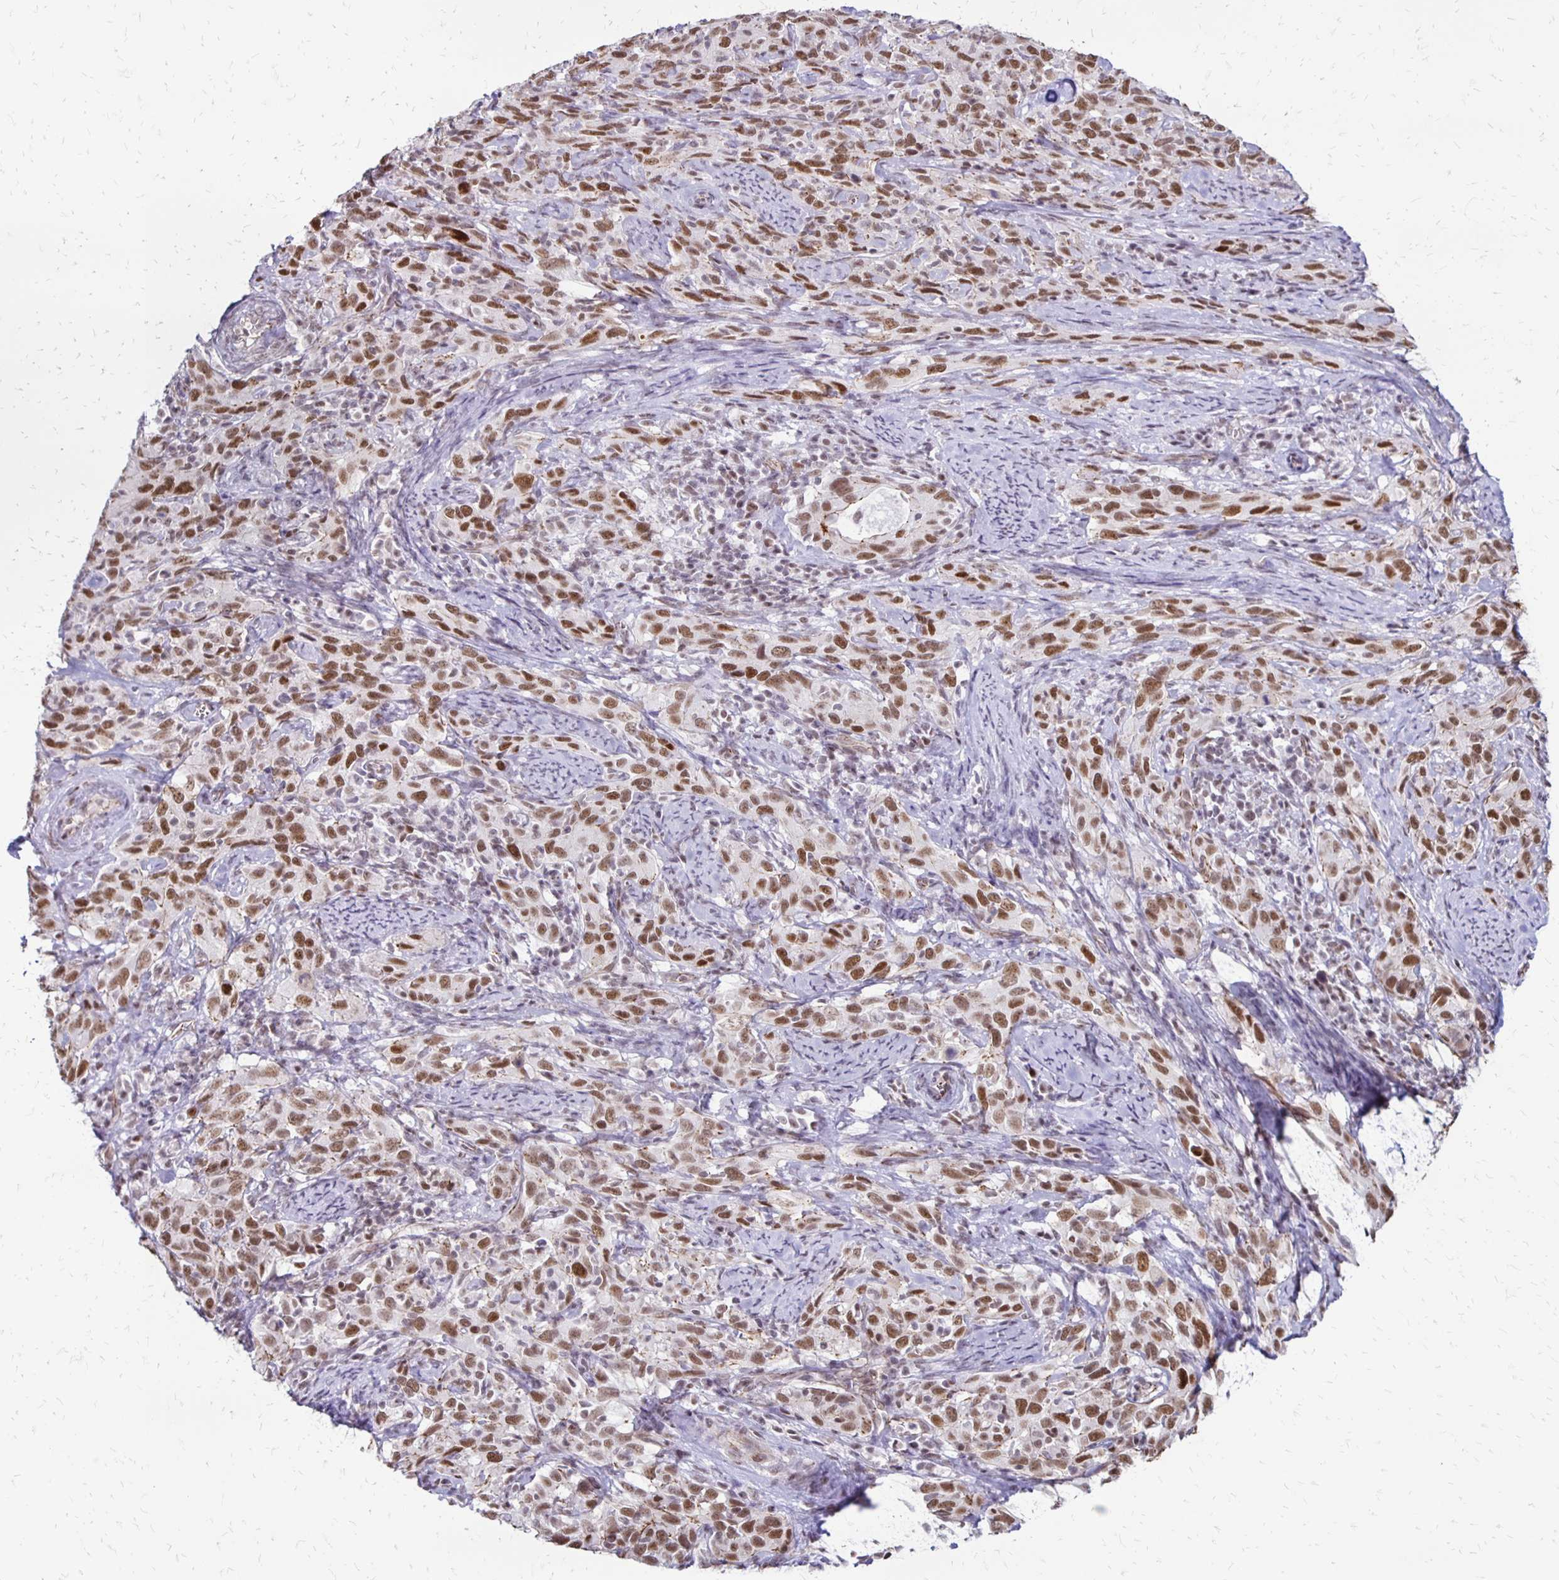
{"staining": {"intensity": "moderate", "quantity": ">75%", "location": "nuclear"}, "tissue": "cervical cancer", "cell_type": "Tumor cells", "image_type": "cancer", "snomed": [{"axis": "morphology", "description": "Normal tissue, NOS"}, {"axis": "morphology", "description": "Squamous cell carcinoma, NOS"}, {"axis": "topography", "description": "Cervix"}], "caption": "Approximately >75% of tumor cells in squamous cell carcinoma (cervical) show moderate nuclear protein positivity as visualized by brown immunohistochemical staining.", "gene": "DDB2", "patient": {"sex": "female", "age": 51}}